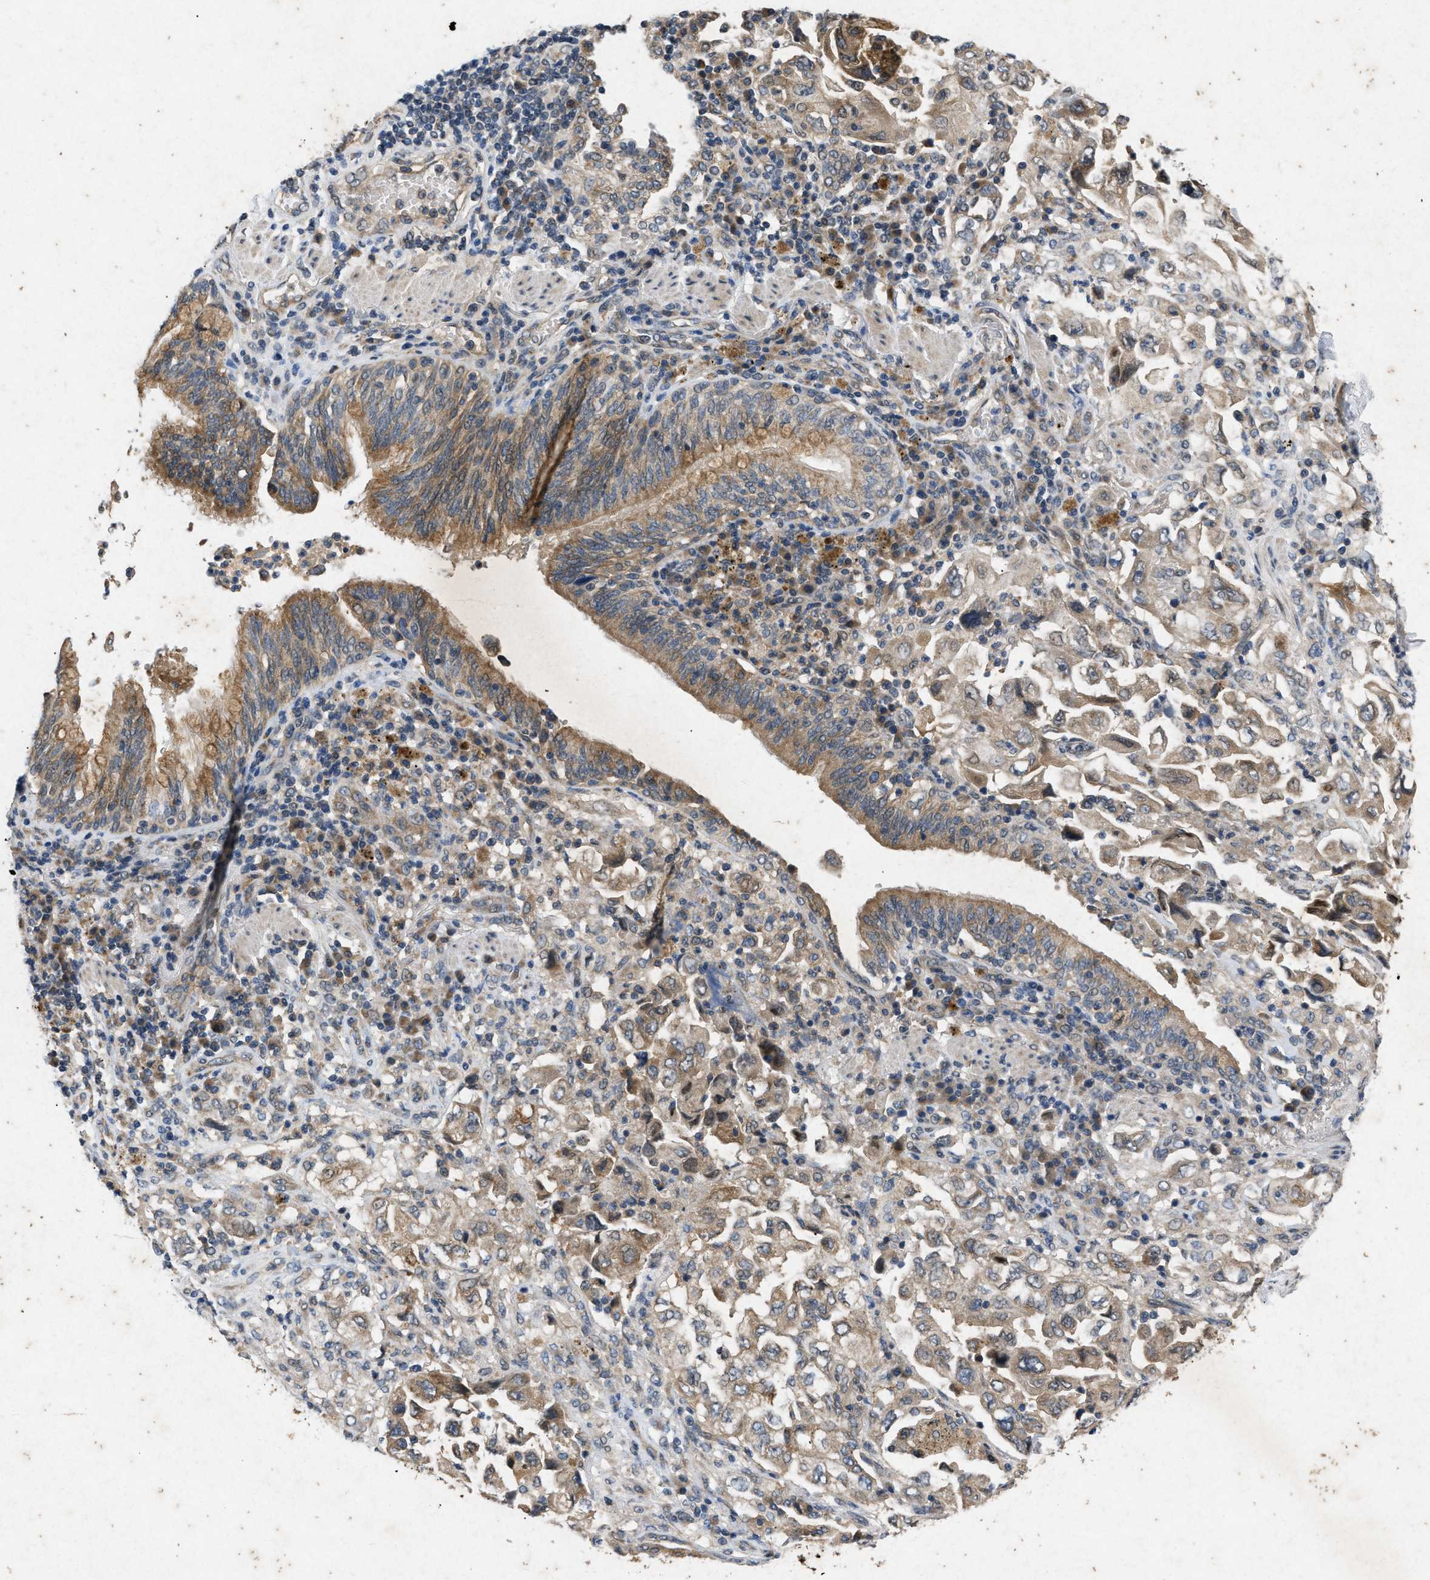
{"staining": {"intensity": "moderate", "quantity": ">75%", "location": "cytoplasmic/membranous"}, "tissue": "lung cancer", "cell_type": "Tumor cells", "image_type": "cancer", "snomed": [{"axis": "morphology", "description": "Adenocarcinoma, NOS"}, {"axis": "topography", "description": "Lung"}], "caption": "Protein staining displays moderate cytoplasmic/membranous positivity in about >75% of tumor cells in lung cancer.", "gene": "PRKG2", "patient": {"sex": "male", "age": 64}}